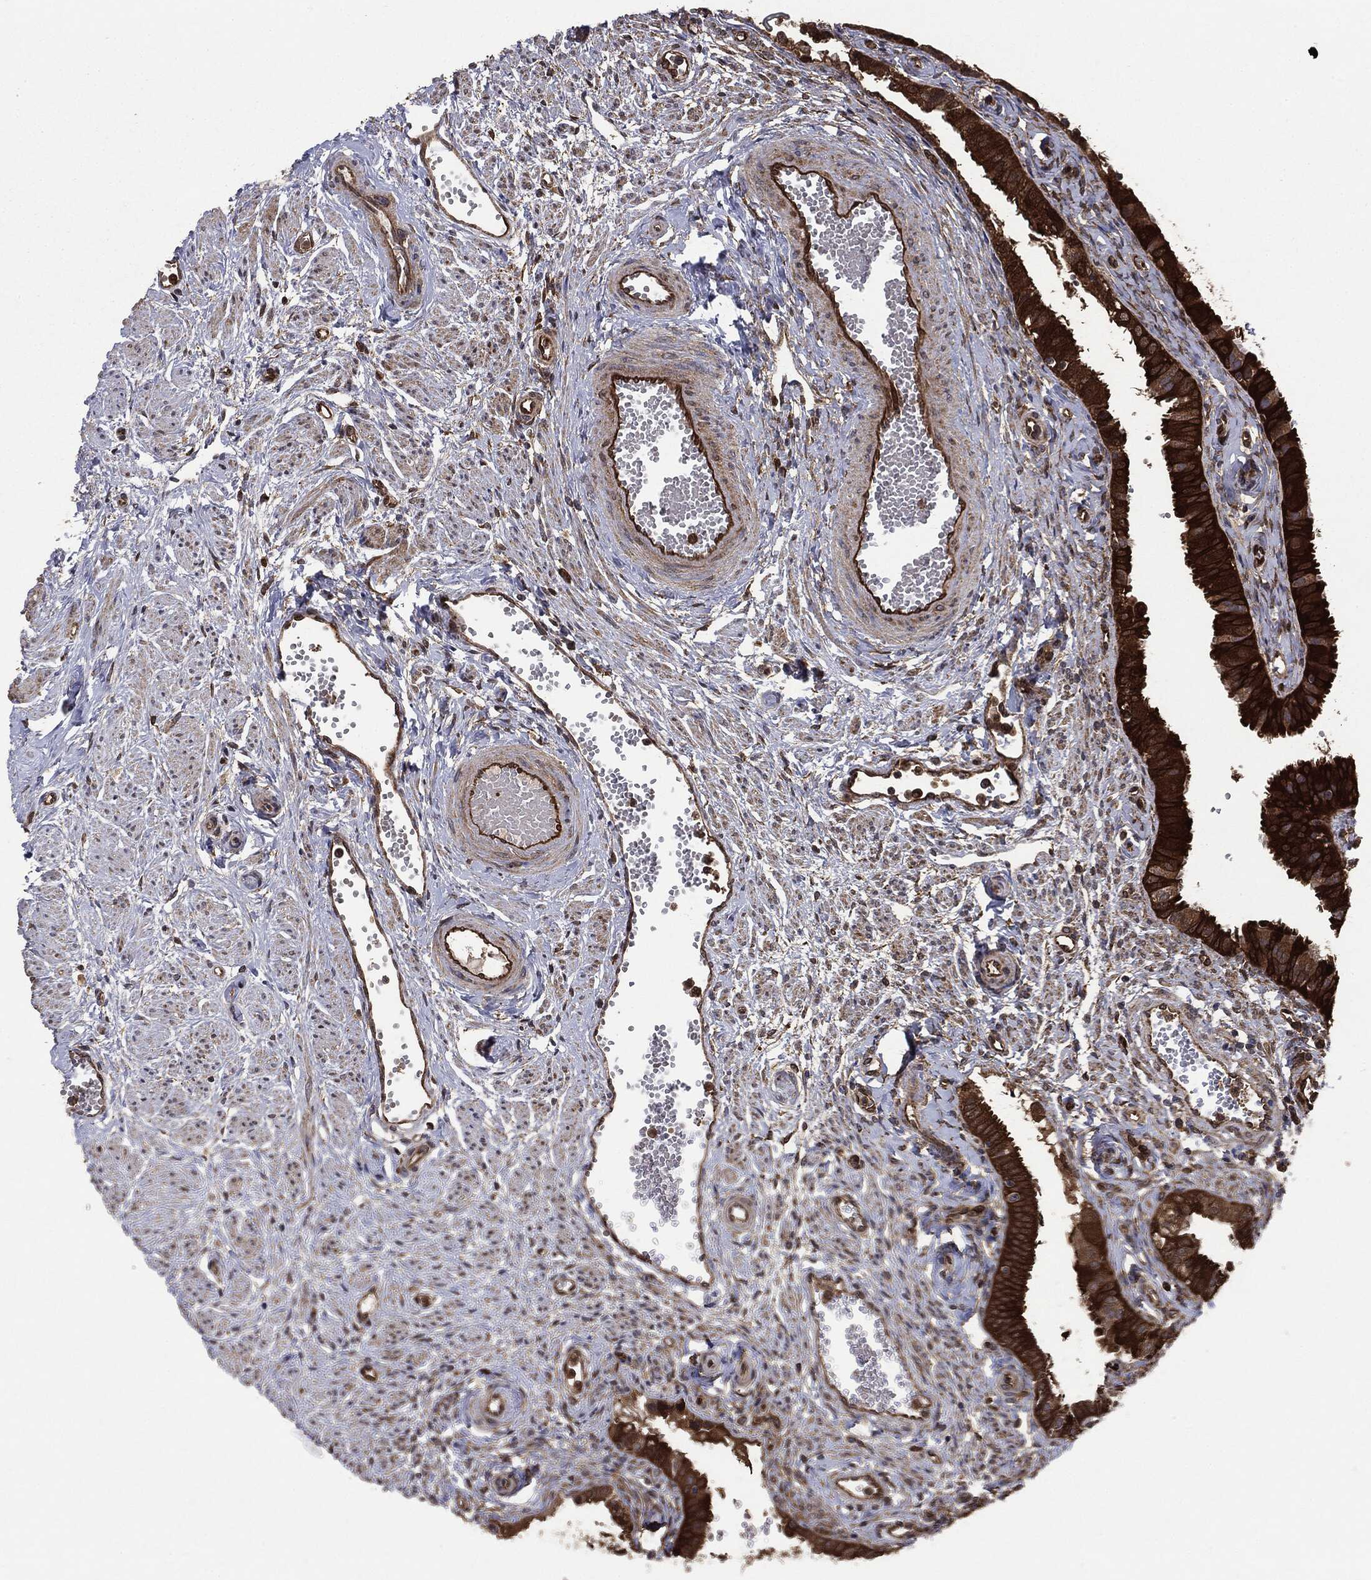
{"staining": {"intensity": "strong", "quantity": ">75%", "location": "cytoplasmic/membranous"}, "tissue": "fallopian tube", "cell_type": "Glandular cells", "image_type": "normal", "snomed": [{"axis": "morphology", "description": "Normal tissue, NOS"}, {"axis": "topography", "description": "Fallopian tube"}, {"axis": "topography", "description": "Ovary"}], "caption": "Immunohistochemistry (IHC) of normal fallopian tube reveals high levels of strong cytoplasmic/membranous expression in about >75% of glandular cells.", "gene": "NME1", "patient": {"sex": "female", "age": 49}}